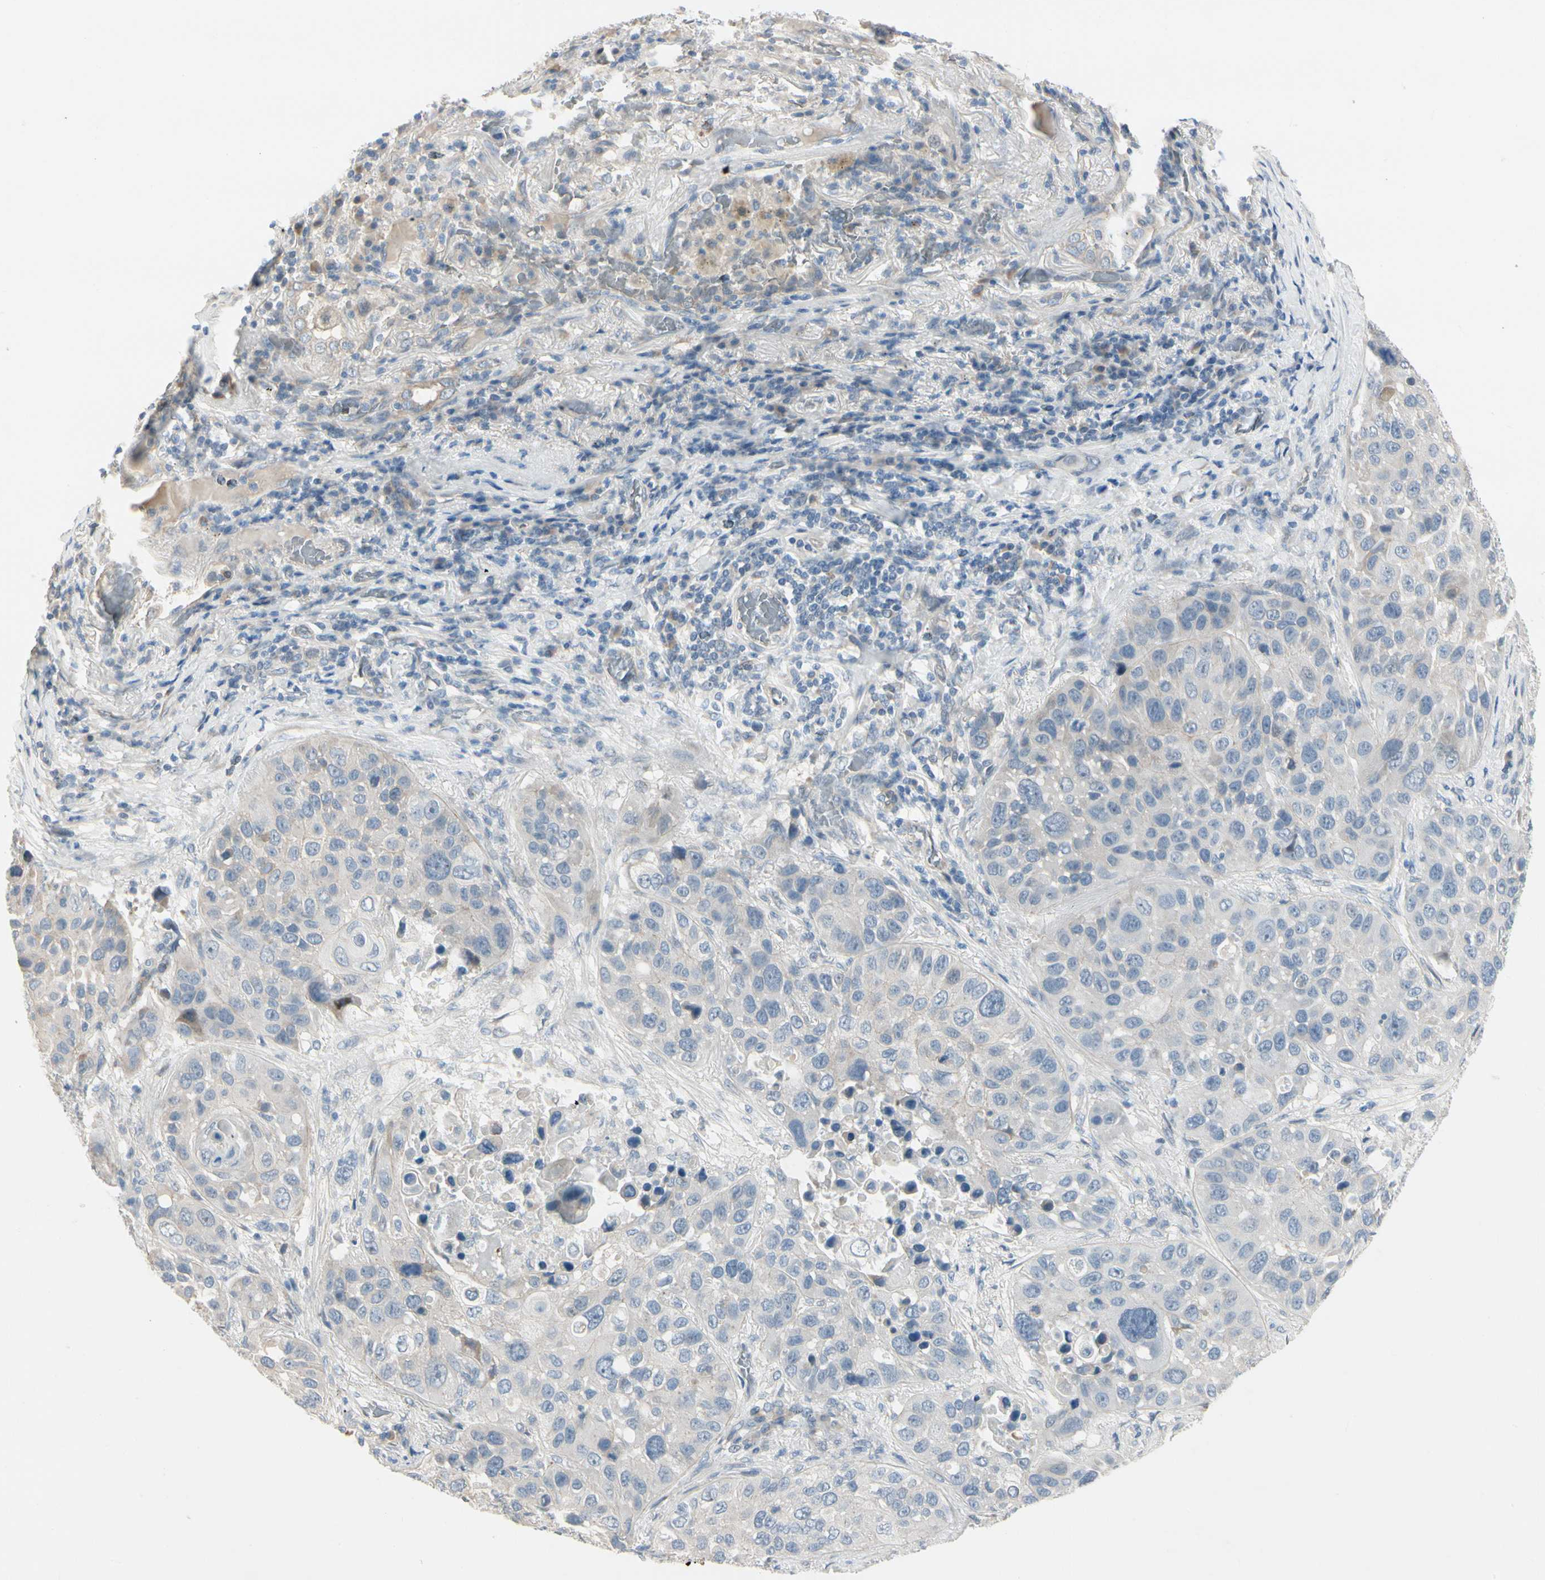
{"staining": {"intensity": "weak", "quantity": "25%-75%", "location": "cytoplasmic/membranous"}, "tissue": "lung cancer", "cell_type": "Tumor cells", "image_type": "cancer", "snomed": [{"axis": "morphology", "description": "Squamous cell carcinoma, NOS"}, {"axis": "topography", "description": "Lung"}], "caption": "Squamous cell carcinoma (lung) stained with a brown dye reveals weak cytoplasmic/membranous positive staining in about 25%-75% of tumor cells.", "gene": "SPINK4", "patient": {"sex": "male", "age": 57}}